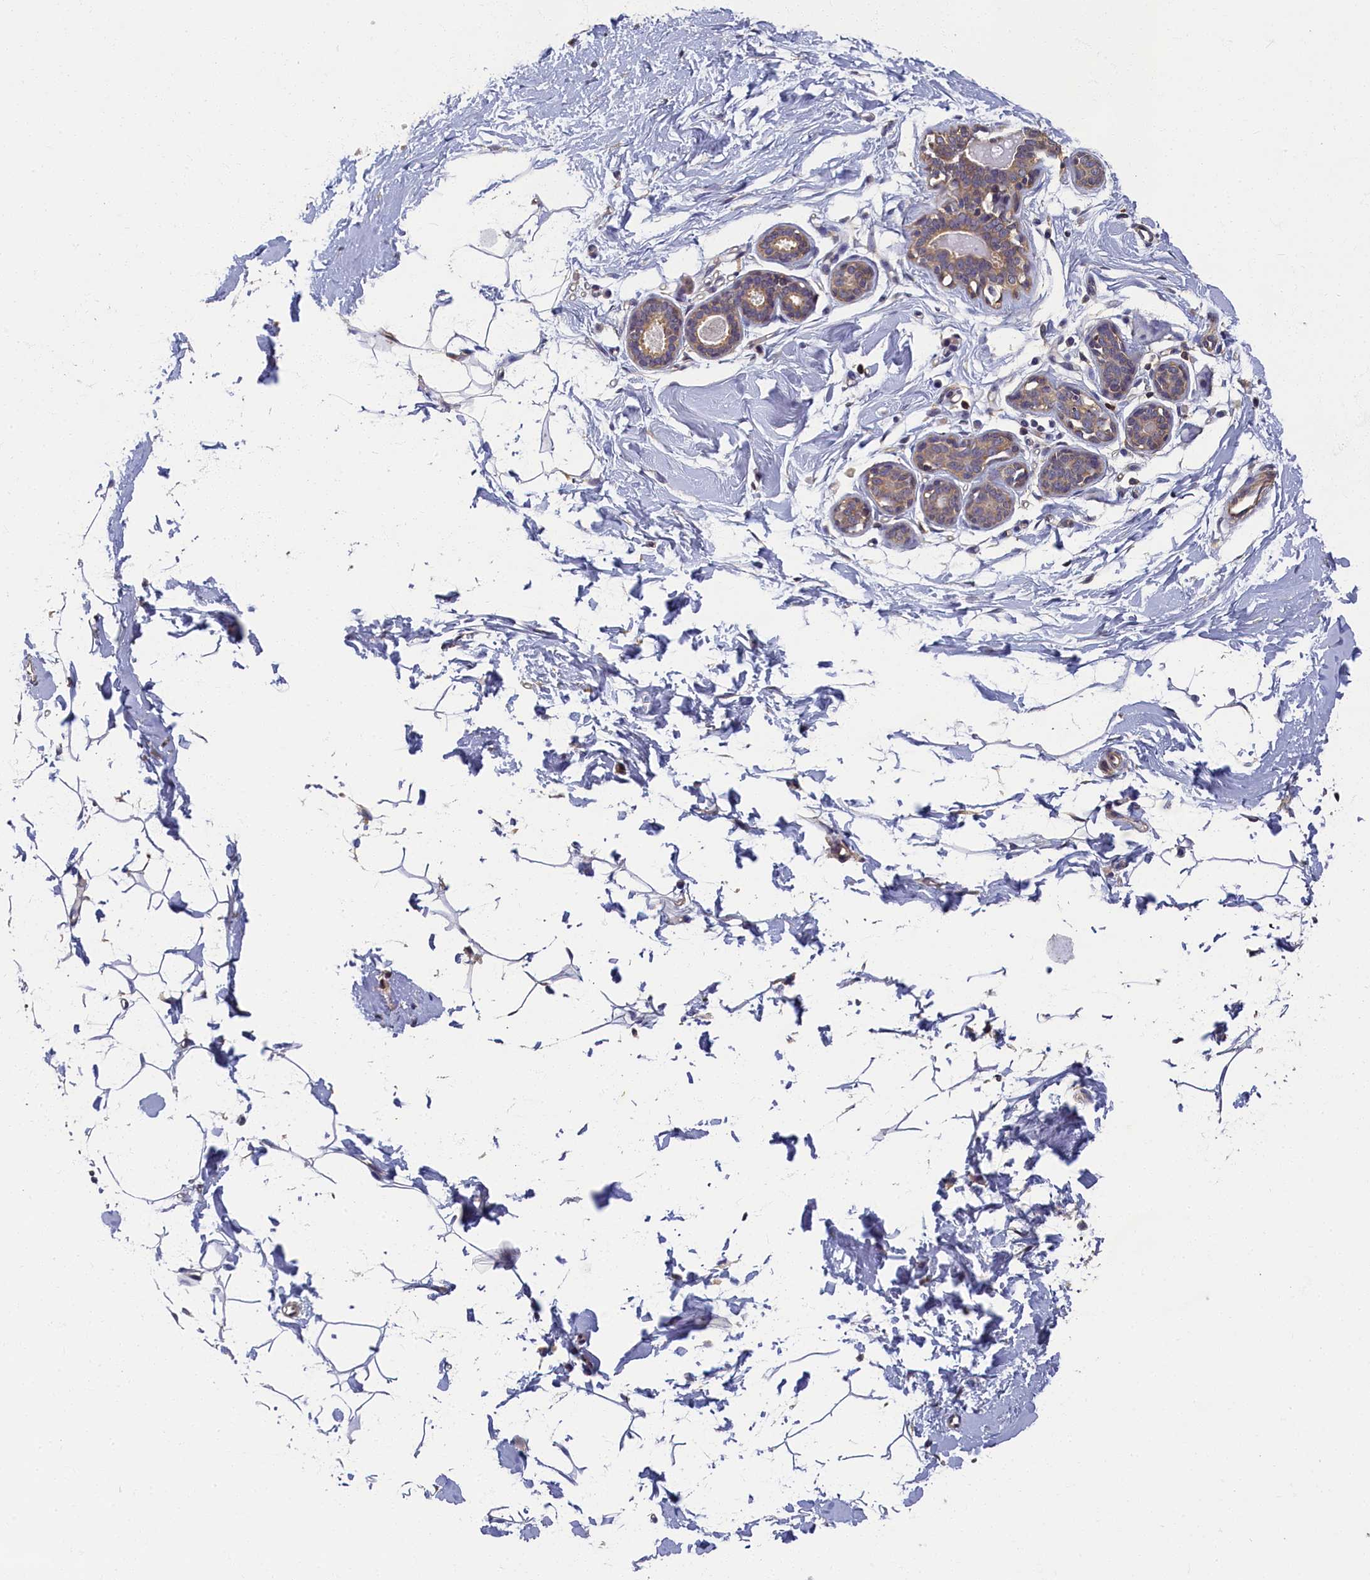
{"staining": {"intensity": "weak", "quantity": ">75%", "location": "cytoplasmic/membranous"}, "tissue": "adipose tissue", "cell_type": "Adipocytes", "image_type": "normal", "snomed": [{"axis": "morphology", "description": "Normal tissue, NOS"}, {"axis": "topography", "description": "Breast"}], "caption": "A photomicrograph of adipose tissue stained for a protein displays weak cytoplasmic/membranous brown staining in adipocytes. (DAB (3,3'-diaminobenzidine) IHC with brightfield microscopy, high magnification).", "gene": "TBCB", "patient": {"sex": "female", "age": 23}}